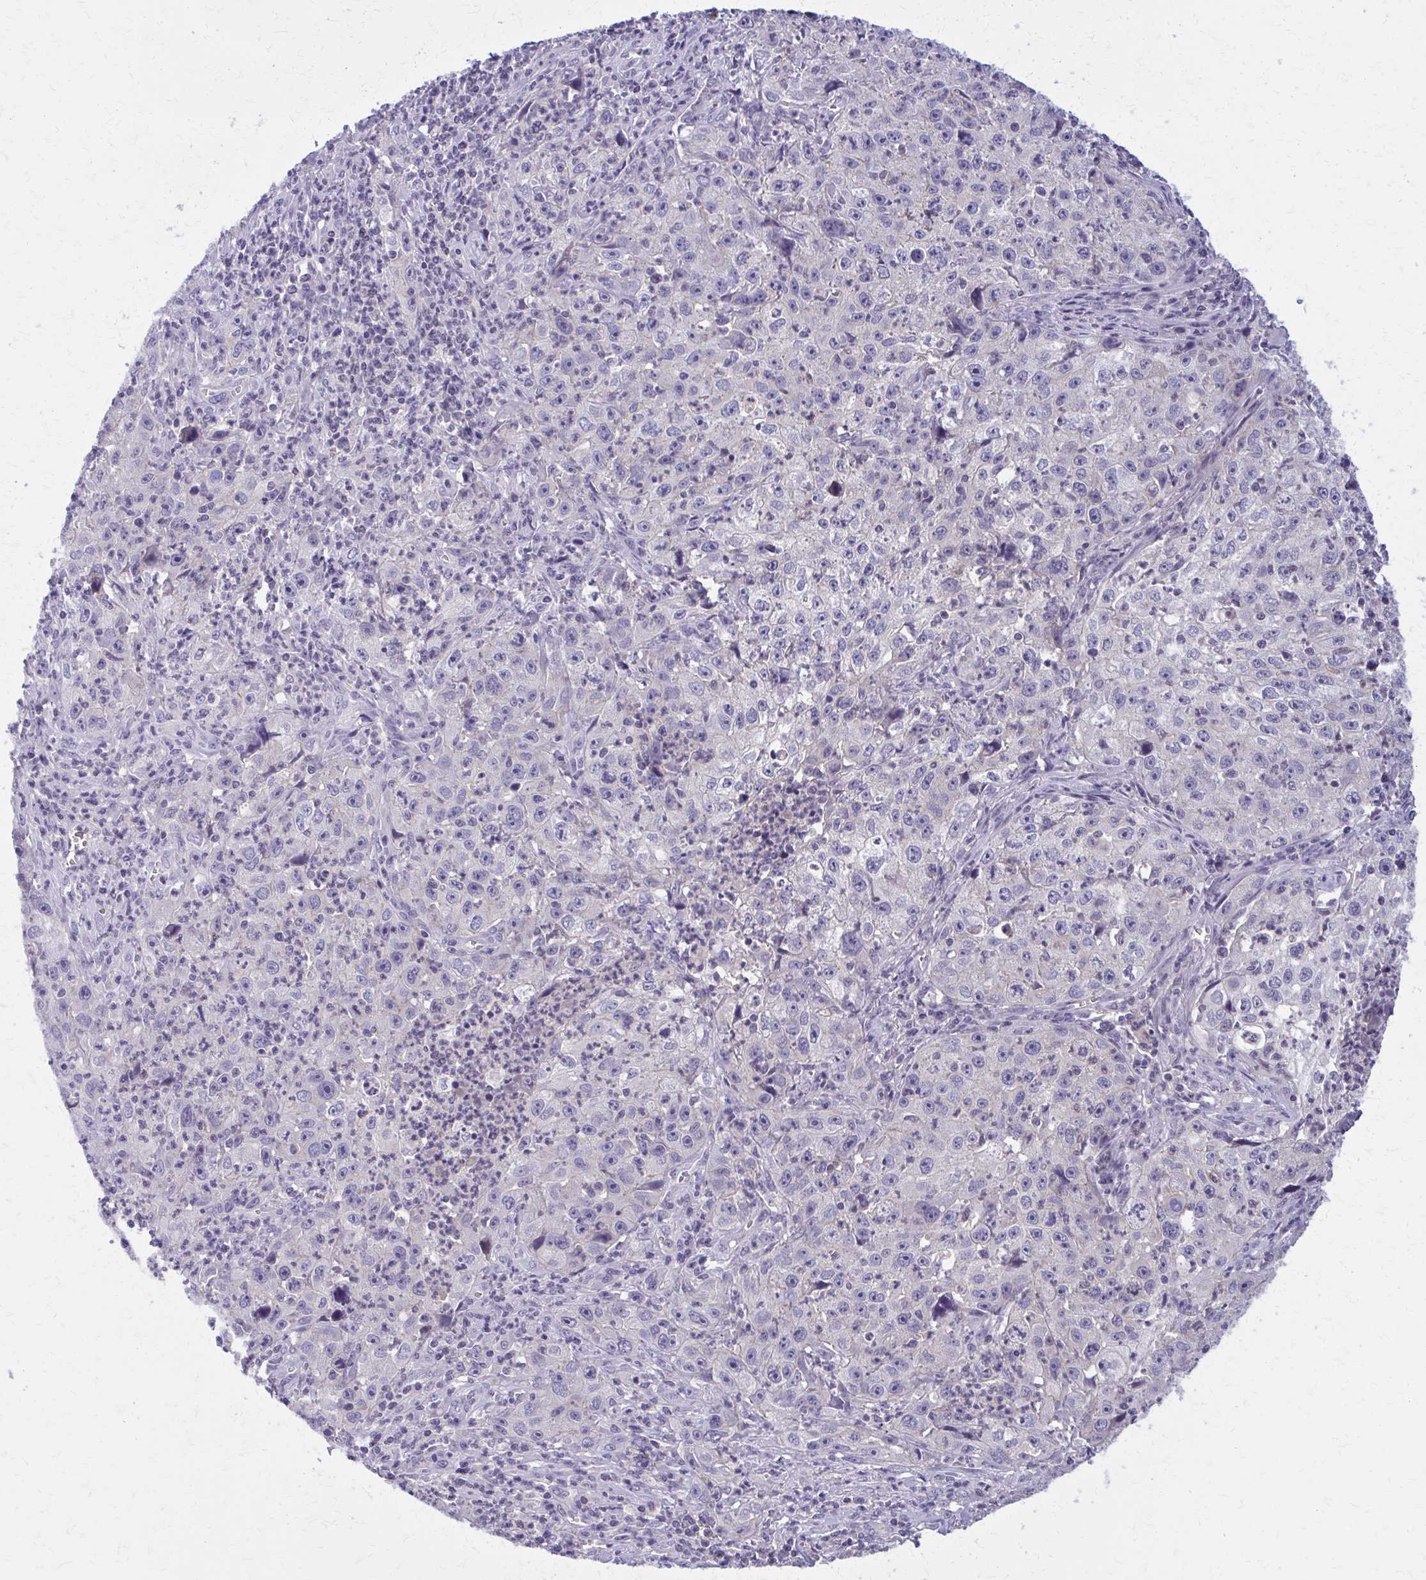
{"staining": {"intensity": "negative", "quantity": "none", "location": "none"}, "tissue": "lung cancer", "cell_type": "Tumor cells", "image_type": "cancer", "snomed": [{"axis": "morphology", "description": "Squamous cell carcinoma, NOS"}, {"axis": "topography", "description": "Lung"}], "caption": "DAB (3,3'-diaminobenzidine) immunohistochemical staining of lung cancer (squamous cell carcinoma) exhibits no significant positivity in tumor cells.", "gene": "OR4A47", "patient": {"sex": "male", "age": 71}}